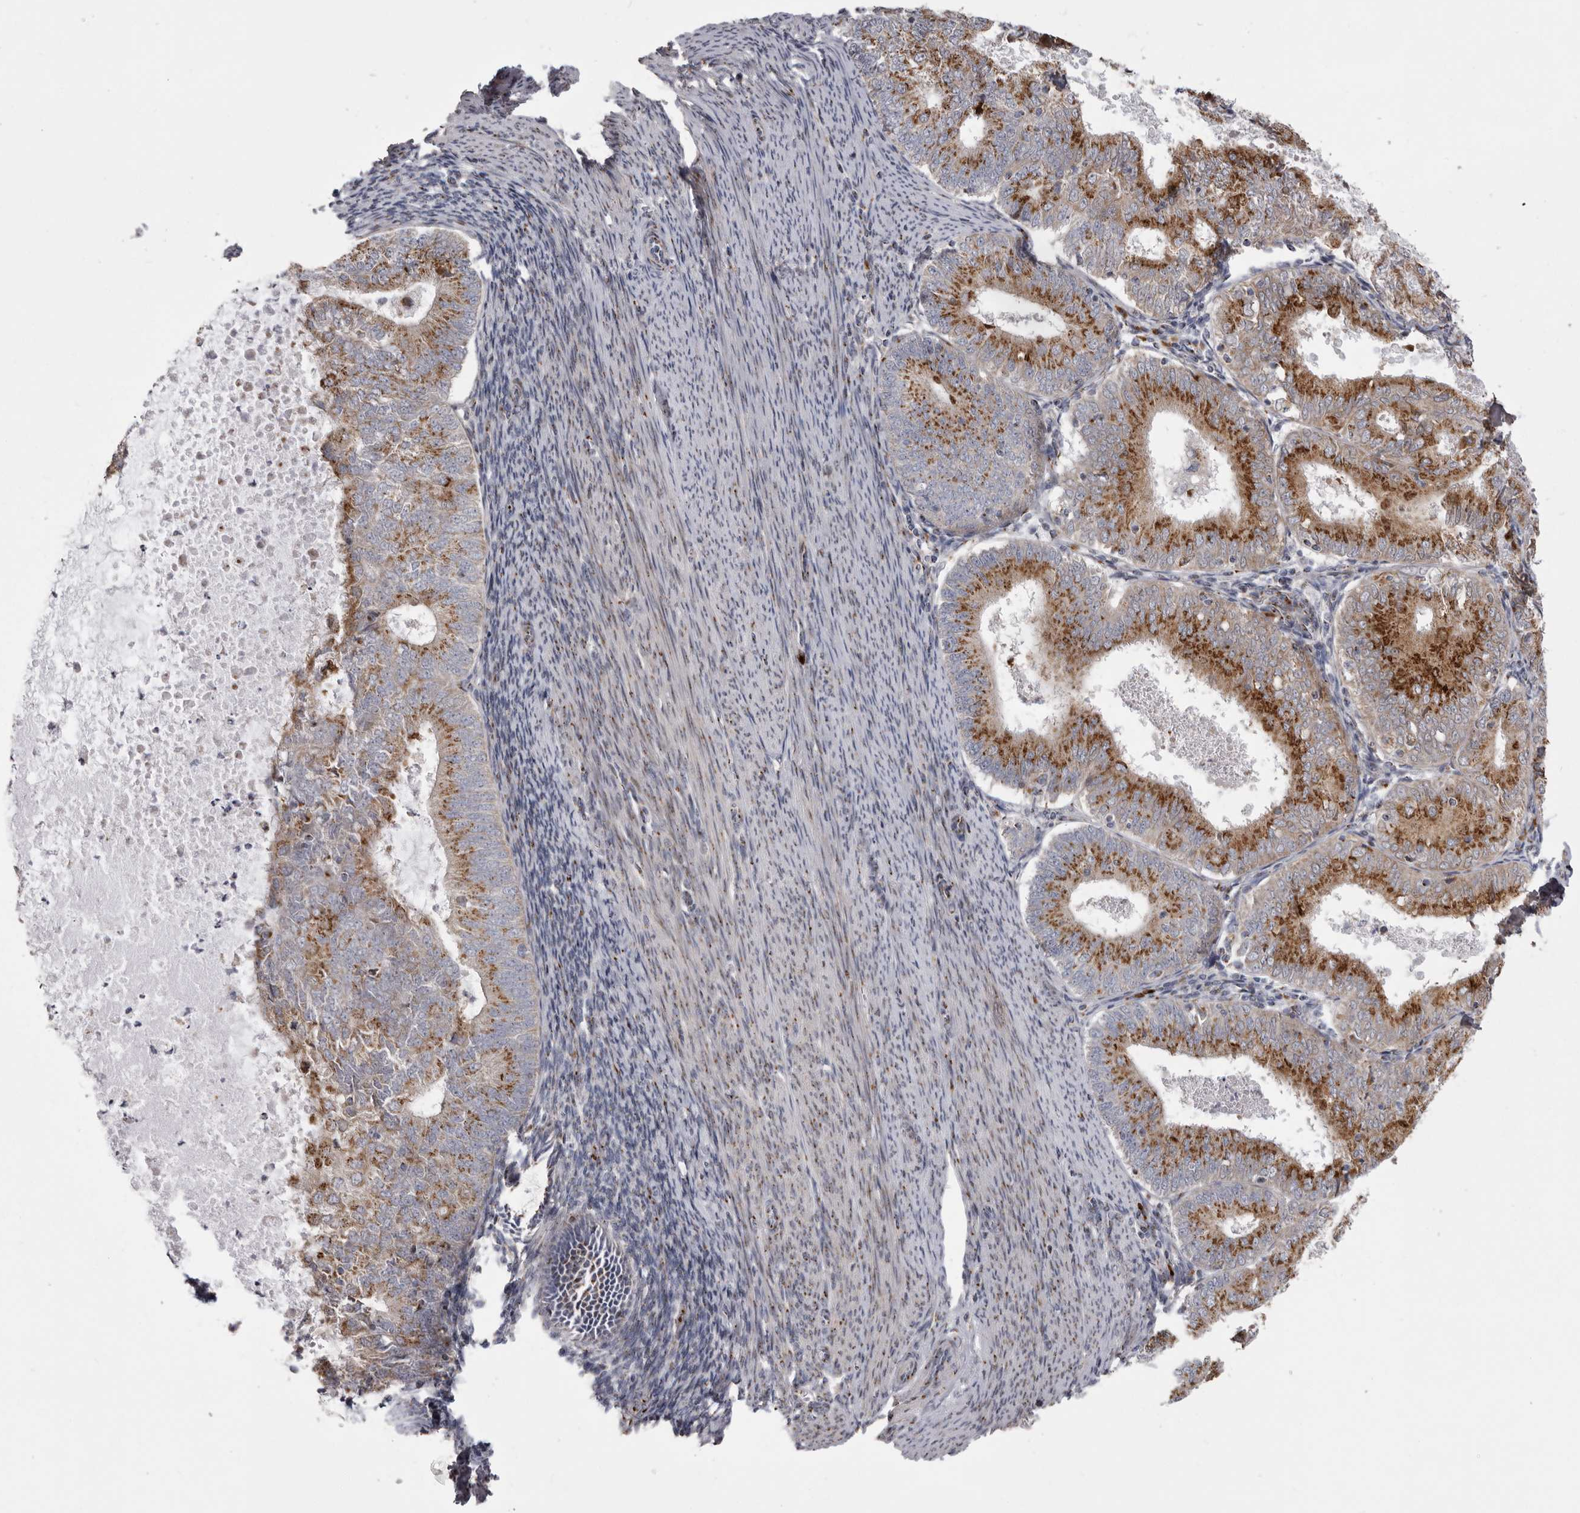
{"staining": {"intensity": "moderate", "quantity": ">75%", "location": "cytoplasmic/membranous"}, "tissue": "endometrial cancer", "cell_type": "Tumor cells", "image_type": "cancer", "snomed": [{"axis": "morphology", "description": "Adenocarcinoma, NOS"}, {"axis": "topography", "description": "Endometrium"}], "caption": "Endometrial cancer stained with a protein marker demonstrates moderate staining in tumor cells.", "gene": "WDR47", "patient": {"sex": "female", "age": 57}}